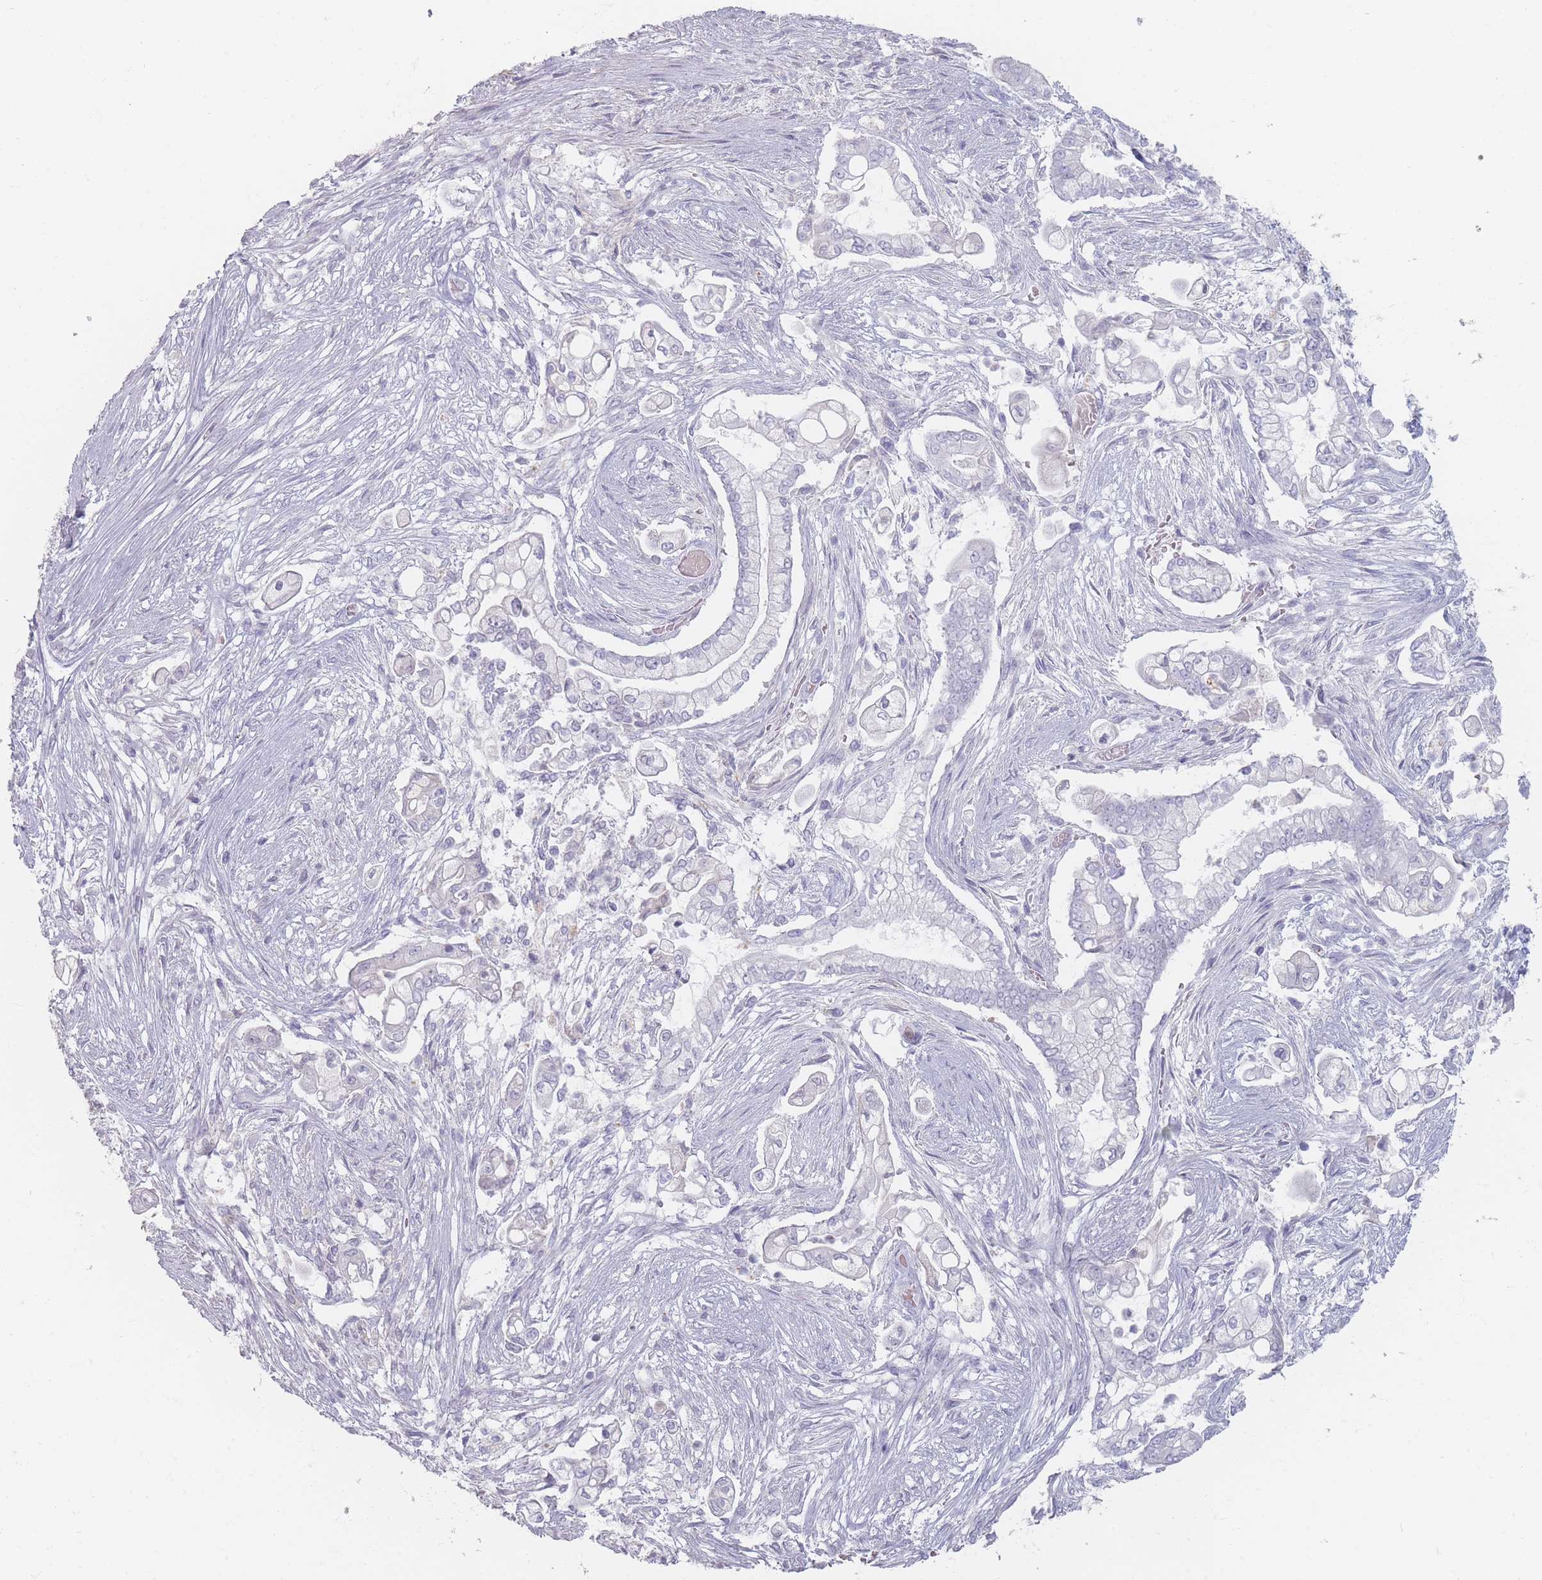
{"staining": {"intensity": "negative", "quantity": "none", "location": "none"}, "tissue": "pancreatic cancer", "cell_type": "Tumor cells", "image_type": "cancer", "snomed": [{"axis": "morphology", "description": "Adenocarcinoma, NOS"}, {"axis": "topography", "description": "Pancreas"}], "caption": "IHC micrograph of human pancreatic cancer (adenocarcinoma) stained for a protein (brown), which shows no expression in tumor cells.", "gene": "HELZ2", "patient": {"sex": "female", "age": 69}}